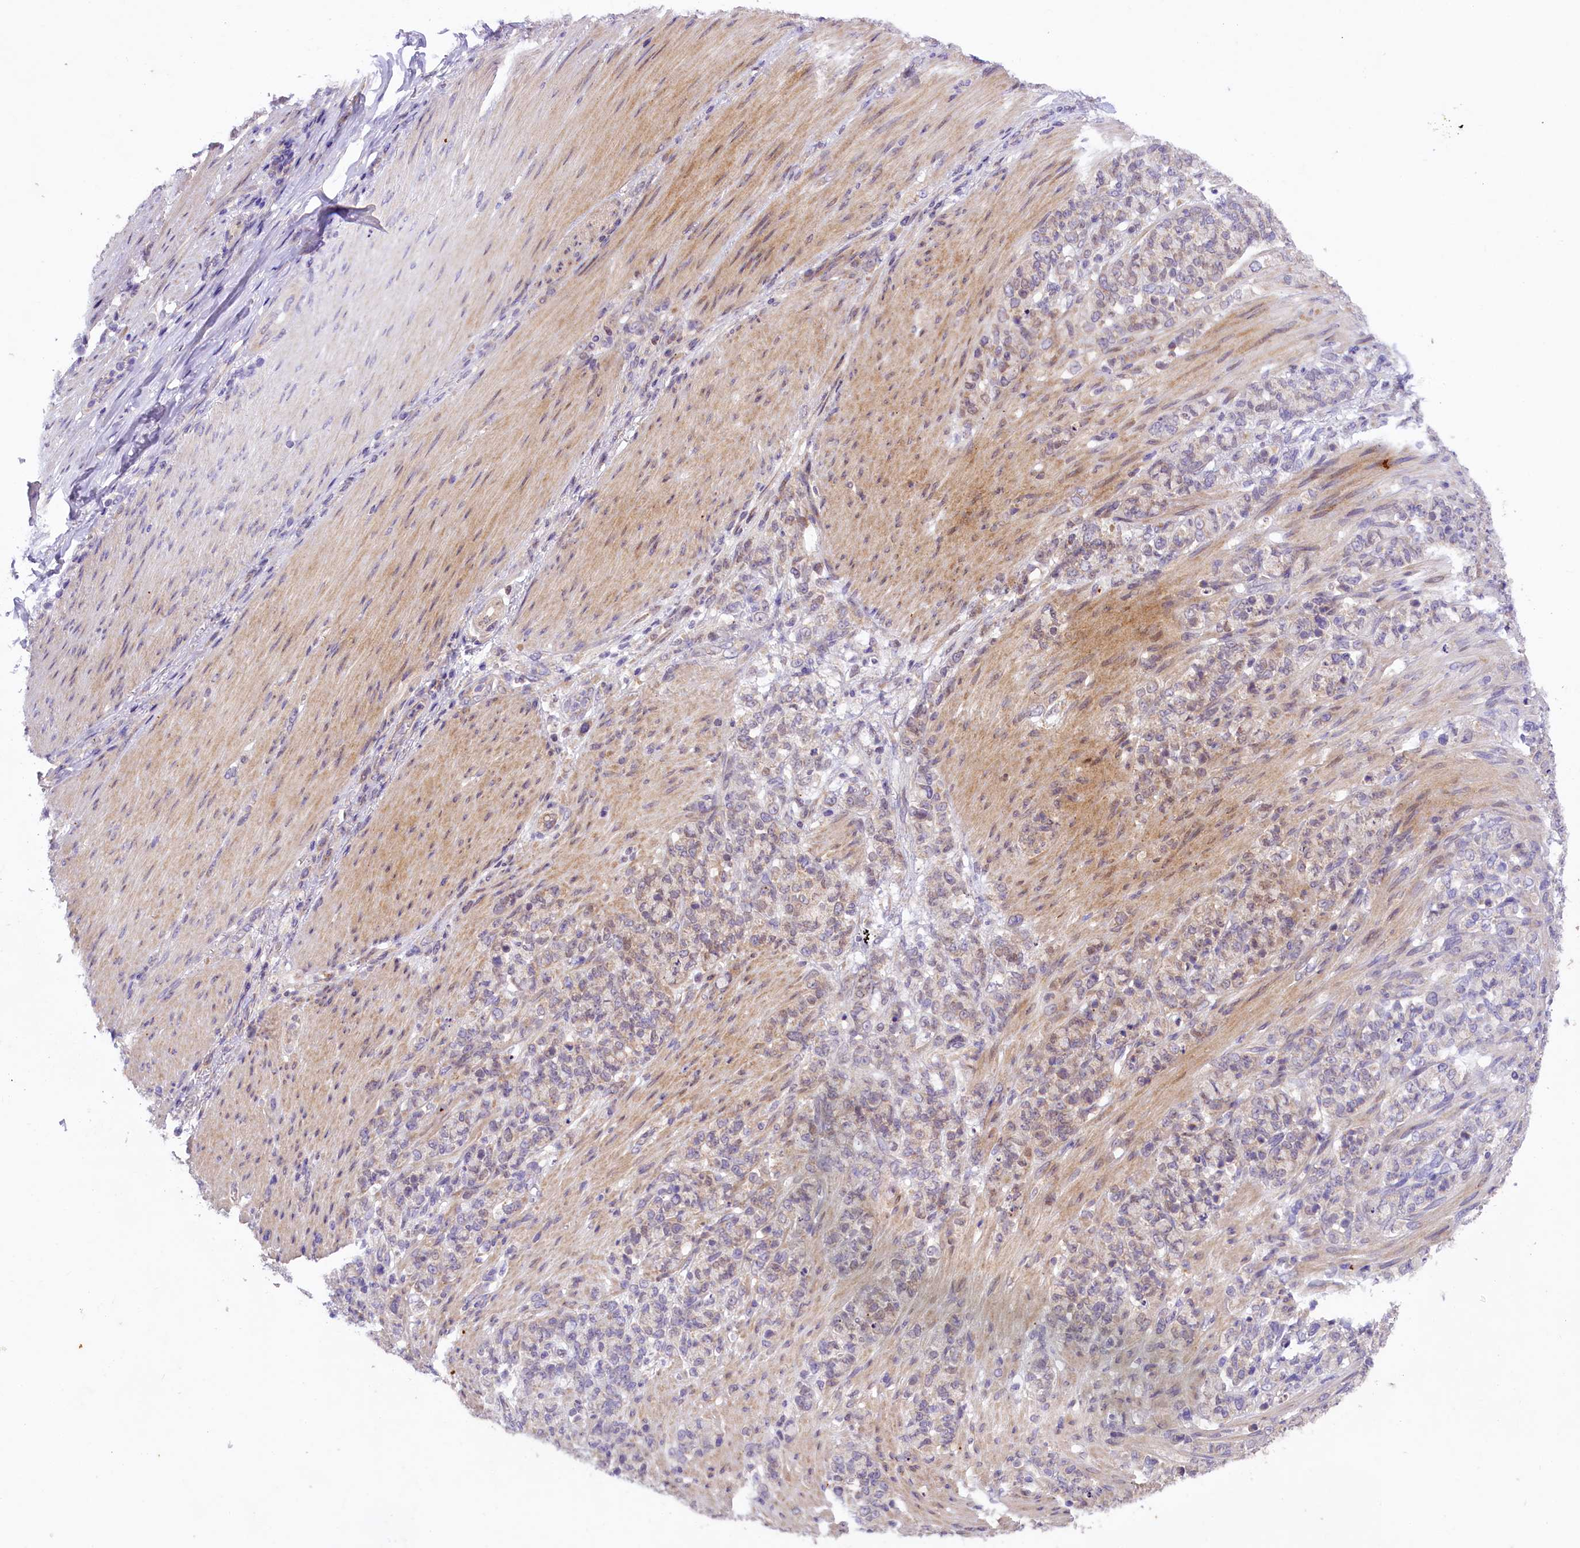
{"staining": {"intensity": "weak", "quantity": "25%-75%", "location": "cytoplasmic/membranous,nuclear"}, "tissue": "stomach cancer", "cell_type": "Tumor cells", "image_type": "cancer", "snomed": [{"axis": "morphology", "description": "Adenocarcinoma, NOS"}, {"axis": "topography", "description": "Stomach"}], "caption": "Immunohistochemical staining of human stomach cancer shows low levels of weak cytoplasmic/membranous and nuclear protein expression in approximately 25%-75% of tumor cells. The staining was performed using DAB (3,3'-diaminobenzidine) to visualize the protein expression in brown, while the nuclei were stained in blue with hematoxylin (Magnification: 20x).", "gene": "UBXN6", "patient": {"sex": "female", "age": 79}}